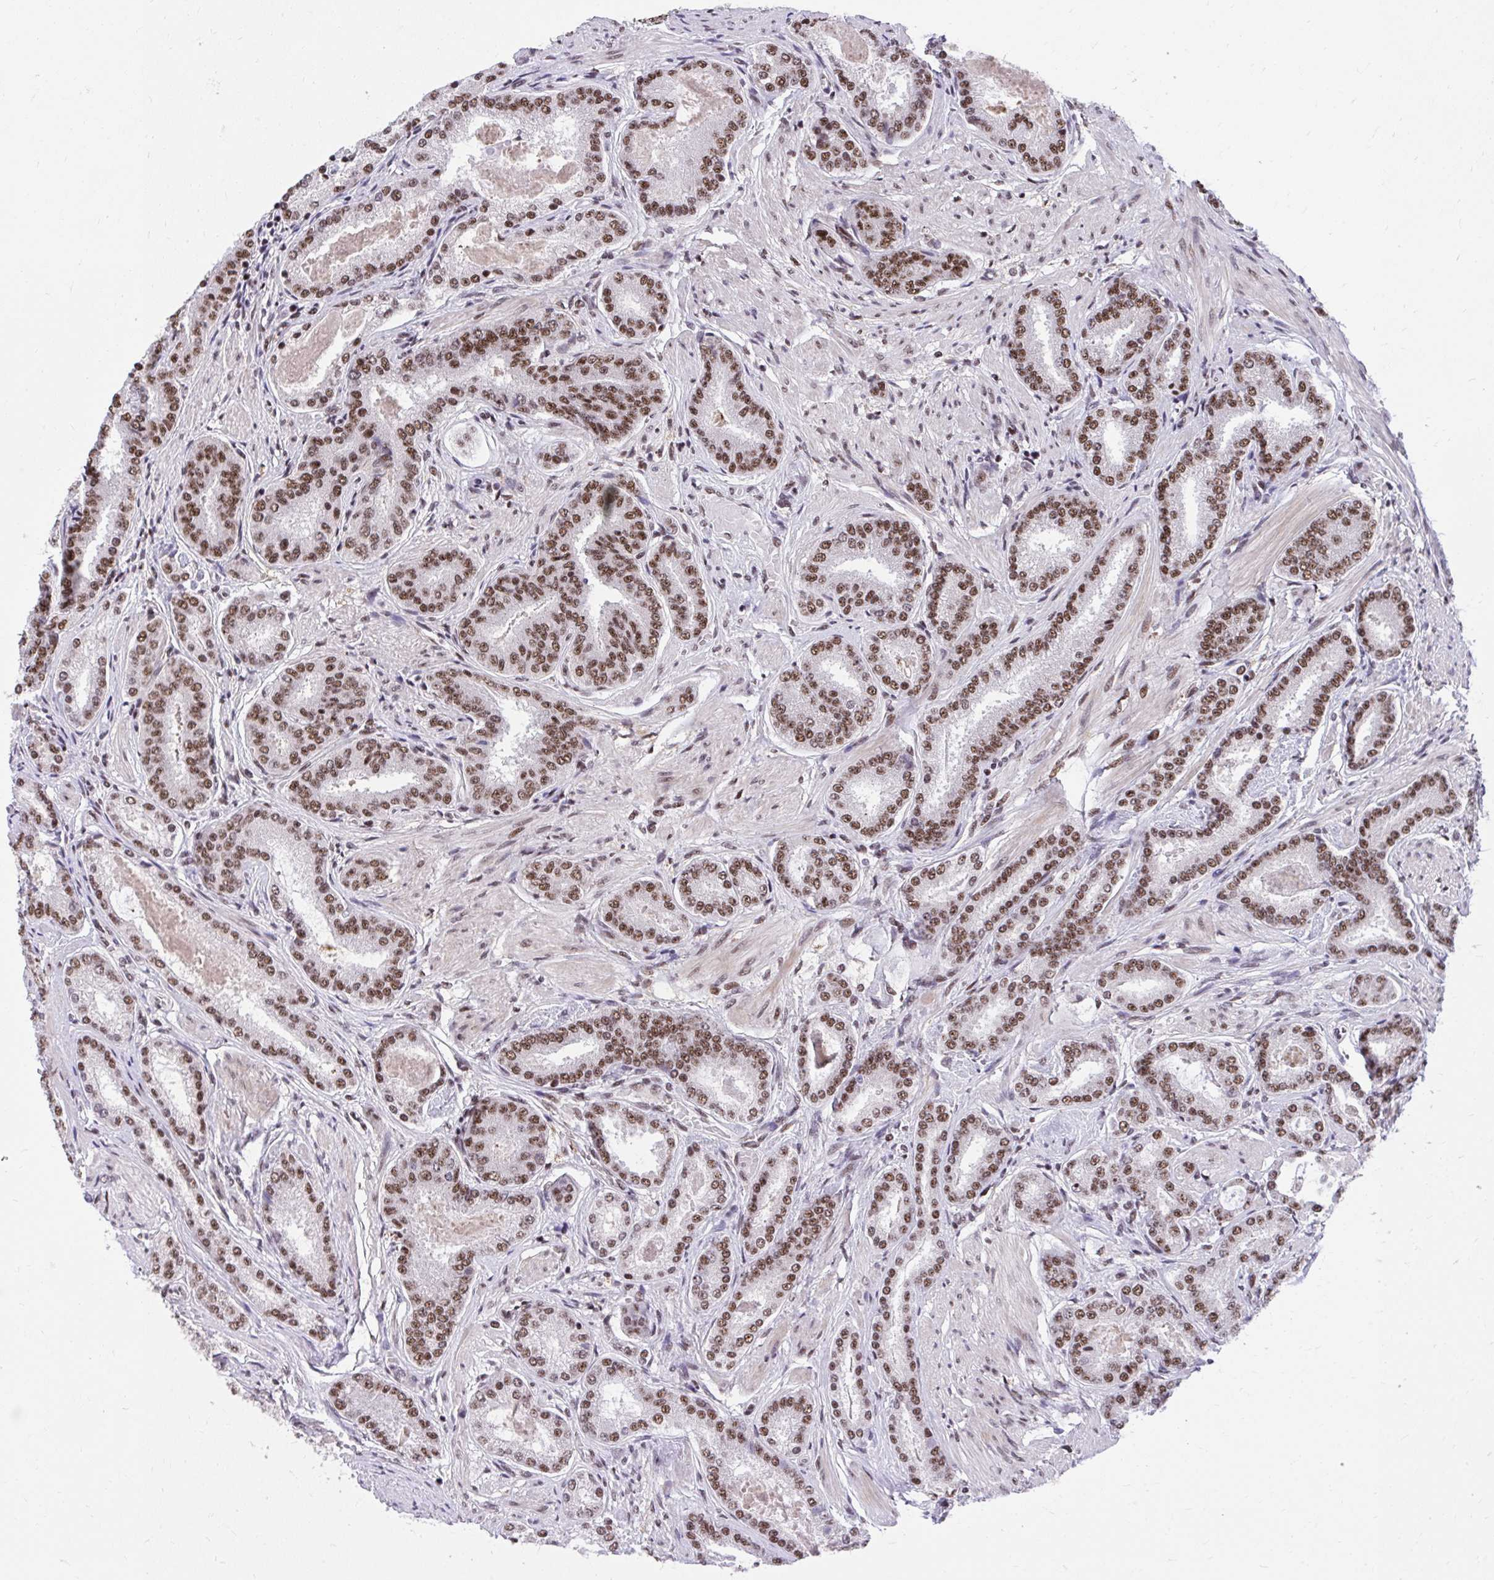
{"staining": {"intensity": "moderate", "quantity": ">75%", "location": "nuclear"}, "tissue": "prostate cancer", "cell_type": "Tumor cells", "image_type": "cancer", "snomed": [{"axis": "morphology", "description": "Adenocarcinoma, High grade"}, {"axis": "topography", "description": "Prostate"}], "caption": "The histopathology image displays immunohistochemical staining of prostate cancer. There is moderate nuclear positivity is seen in approximately >75% of tumor cells. (DAB IHC with brightfield microscopy, high magnification).", "gene": "SYNE4", "patient": {"sex": "male", "age": 63}}